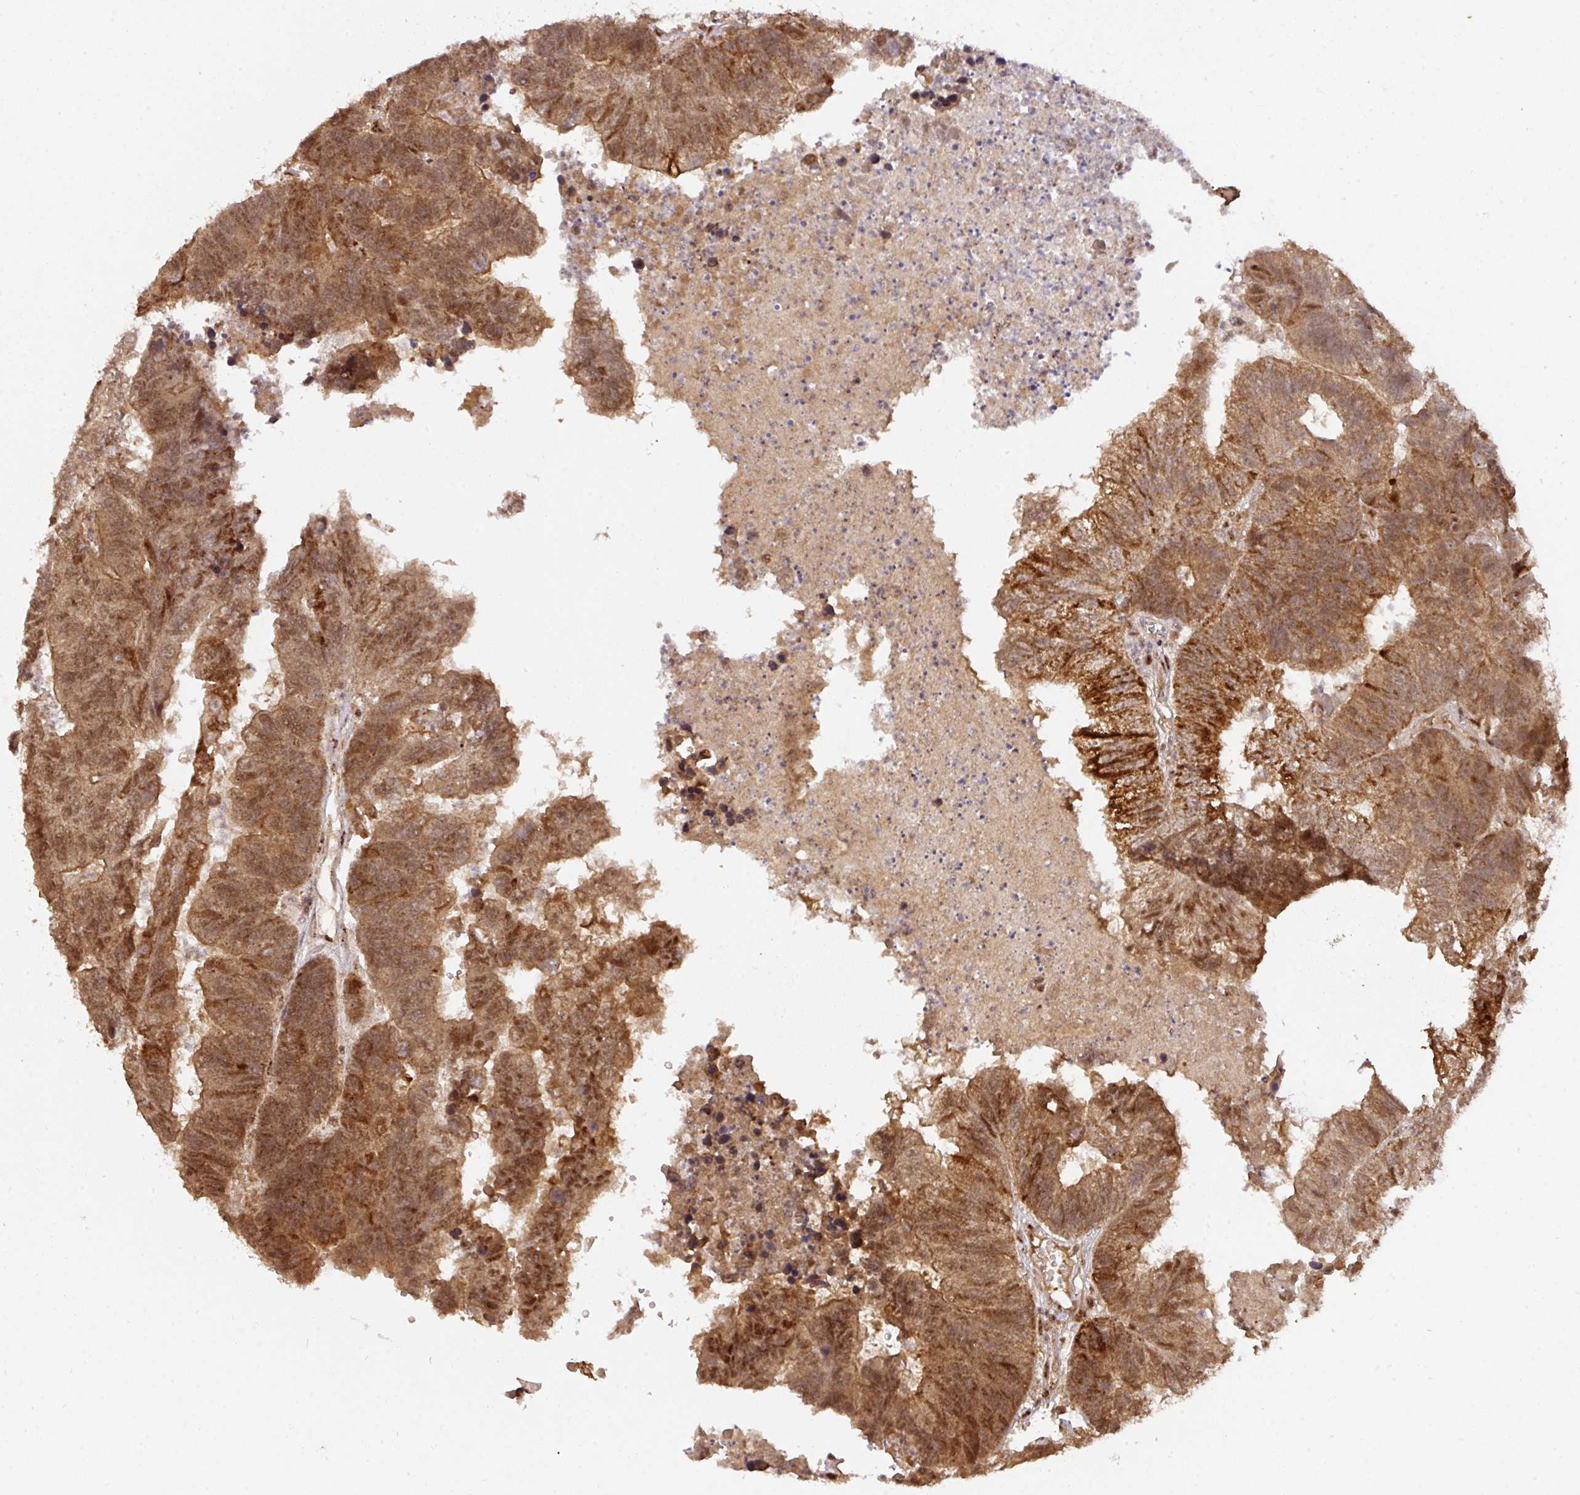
{"staining": {"intensity": "moderate", "quantity": ">75%", "location": "cytoplasmic/membranous,nuclear"}, "tissue": "colorectal cancer", "cell_type": "Tumor cells", "image_type": "cancer", "snomed": [{"axis": "morphology", "description": "Adenocarcinoma, NOS"}, {"axis": "topography", "description": "Colon"}], "caption": "Immunohistochemical staining of human colorectal adenocarcinoma exhibits medium levels of moderate cytoplasmic/membranous and nuclear expression in approximately >75% of tumor cells. Immunohistochemistry (ihc) stains the protein in brown and the nuclei are stained blue.", "gene": "RANBP9", "patient": {"sex": "female", "age": 48}}